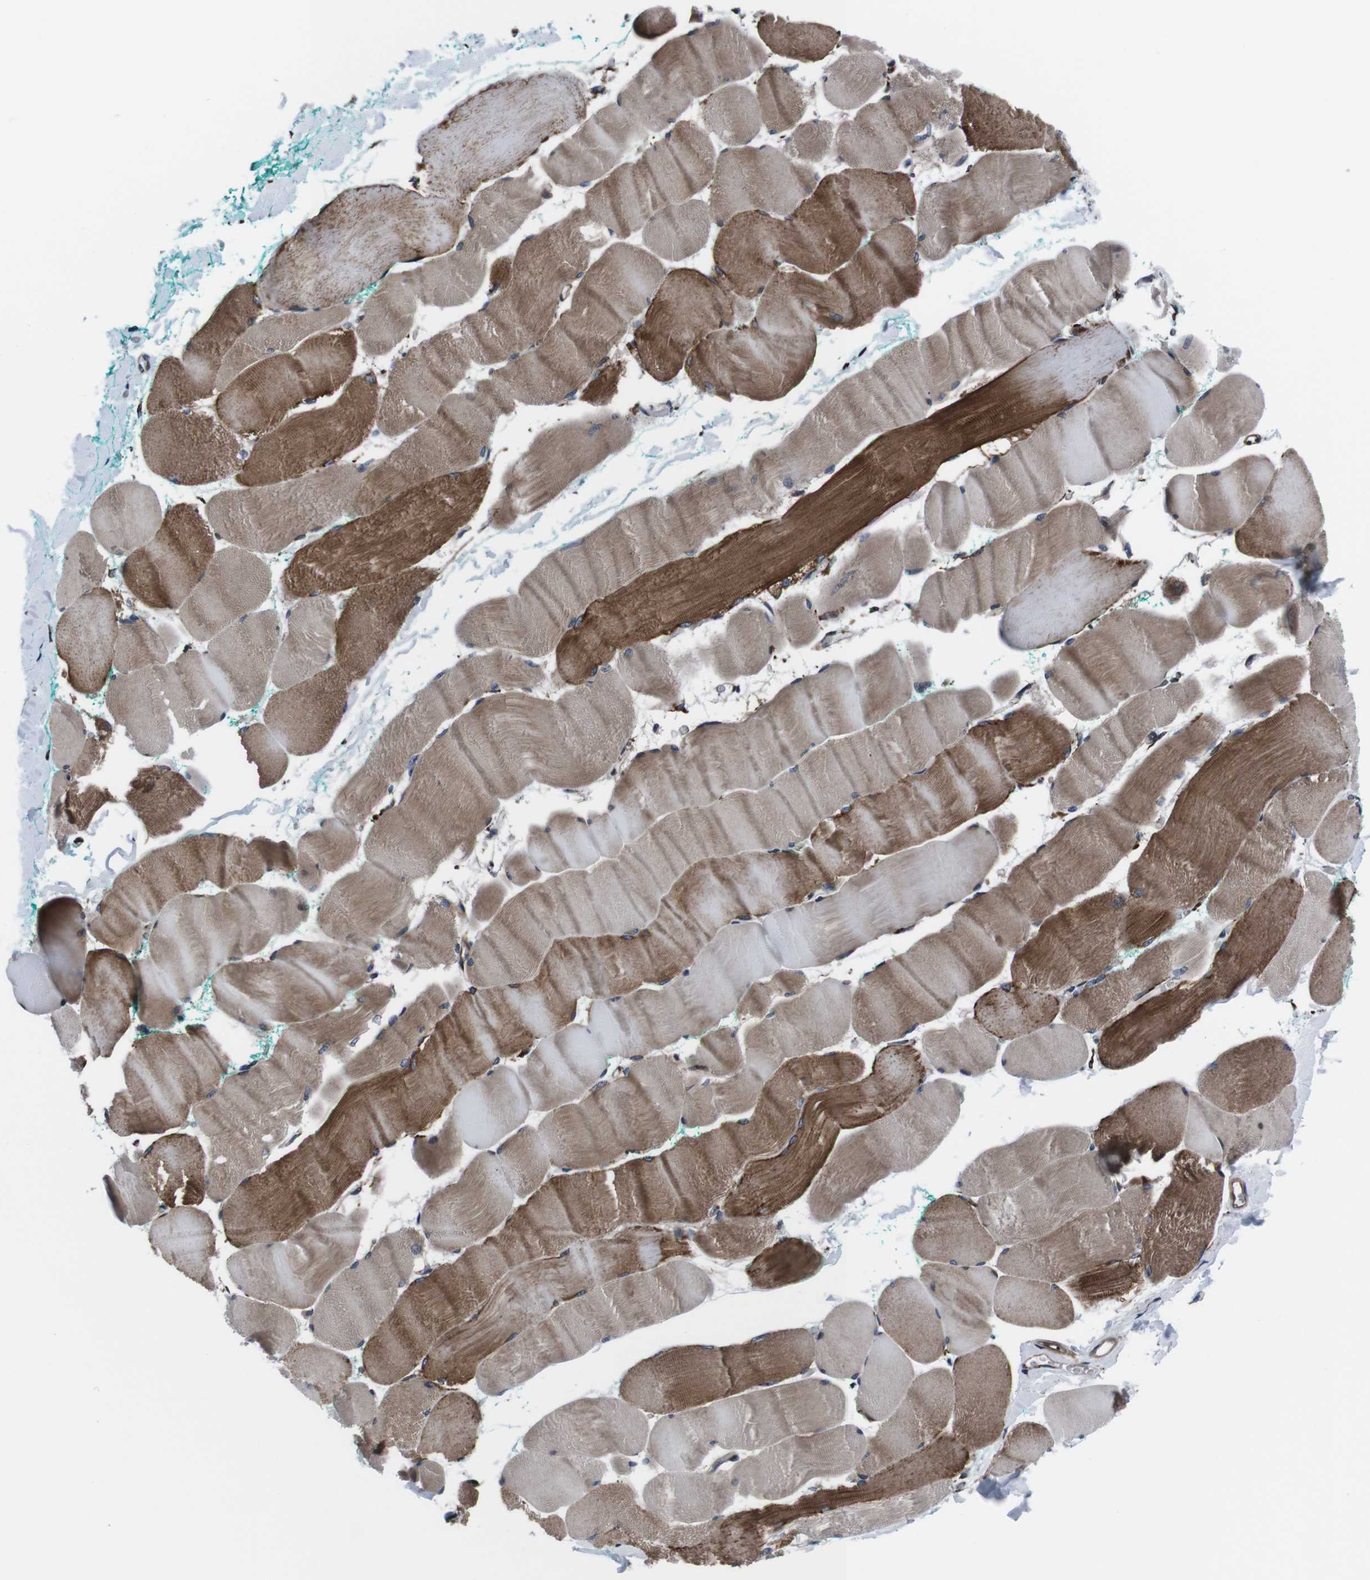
{"staining": {"intensity": "strong", "quantity": ">75%", "location": "cytoplasmic/membranous"}, "tissue": "skeletal muscle", "cell_type": "Myocytes", "image_type": "normal", "snomed": [{"axis": "morphology", "description": "Normal tissue, NOS"}, {"axis": "morphology", "description": "Squamous cell carcinoma, NOS"}, {"axis": "topography", "description": "Skeletal muscle"}], "caption": "A brown stain highlights strong cytoplasmic/membranous expression of a protein in myocytes of normal human skeletal muscle.", "gene": "EIF4A2", "patient": {"sex": "male", "age": 51}}